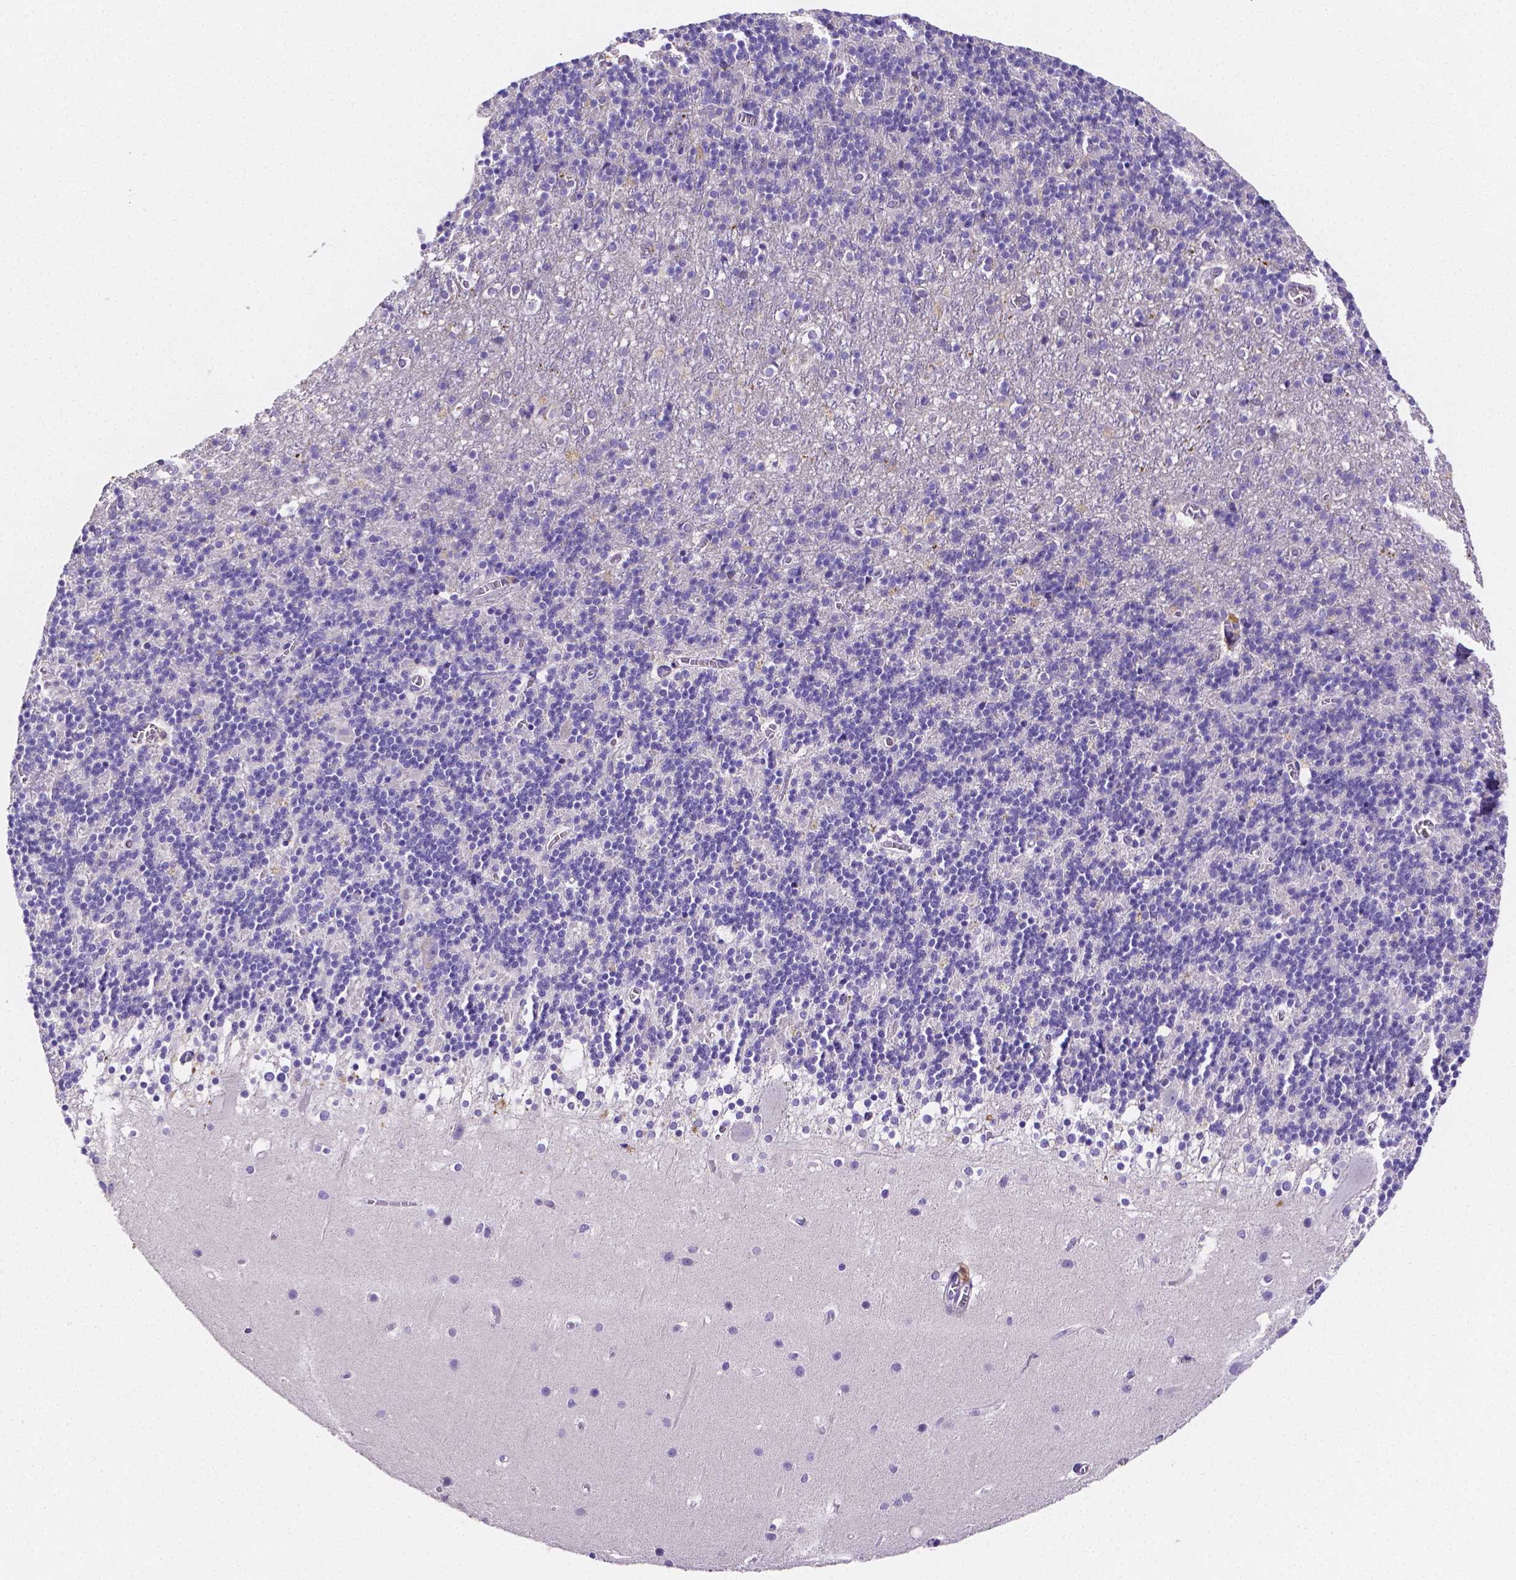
{"staining": {"intensity": "negative", "quantity": "none", "location": "none"}, "tissue": "cerebellum", "cell_type": "Cells in granular layer", "image_type": "normal", "snomed": [{"axis": "morphology", "description": "Normal tissue, NOS"}, {"axis": "topography", "description": "Cerebellum"}], "caption": "Cells in granular layer are negative for brown protein staining in normal cerebellum. (DAB (3,3'-diaminobenzidine) immunohistochemistry (IHC) with hematoxylin counter stain).", "gene": "NRGN", "patient": {"sex": "male", "age": 70}}